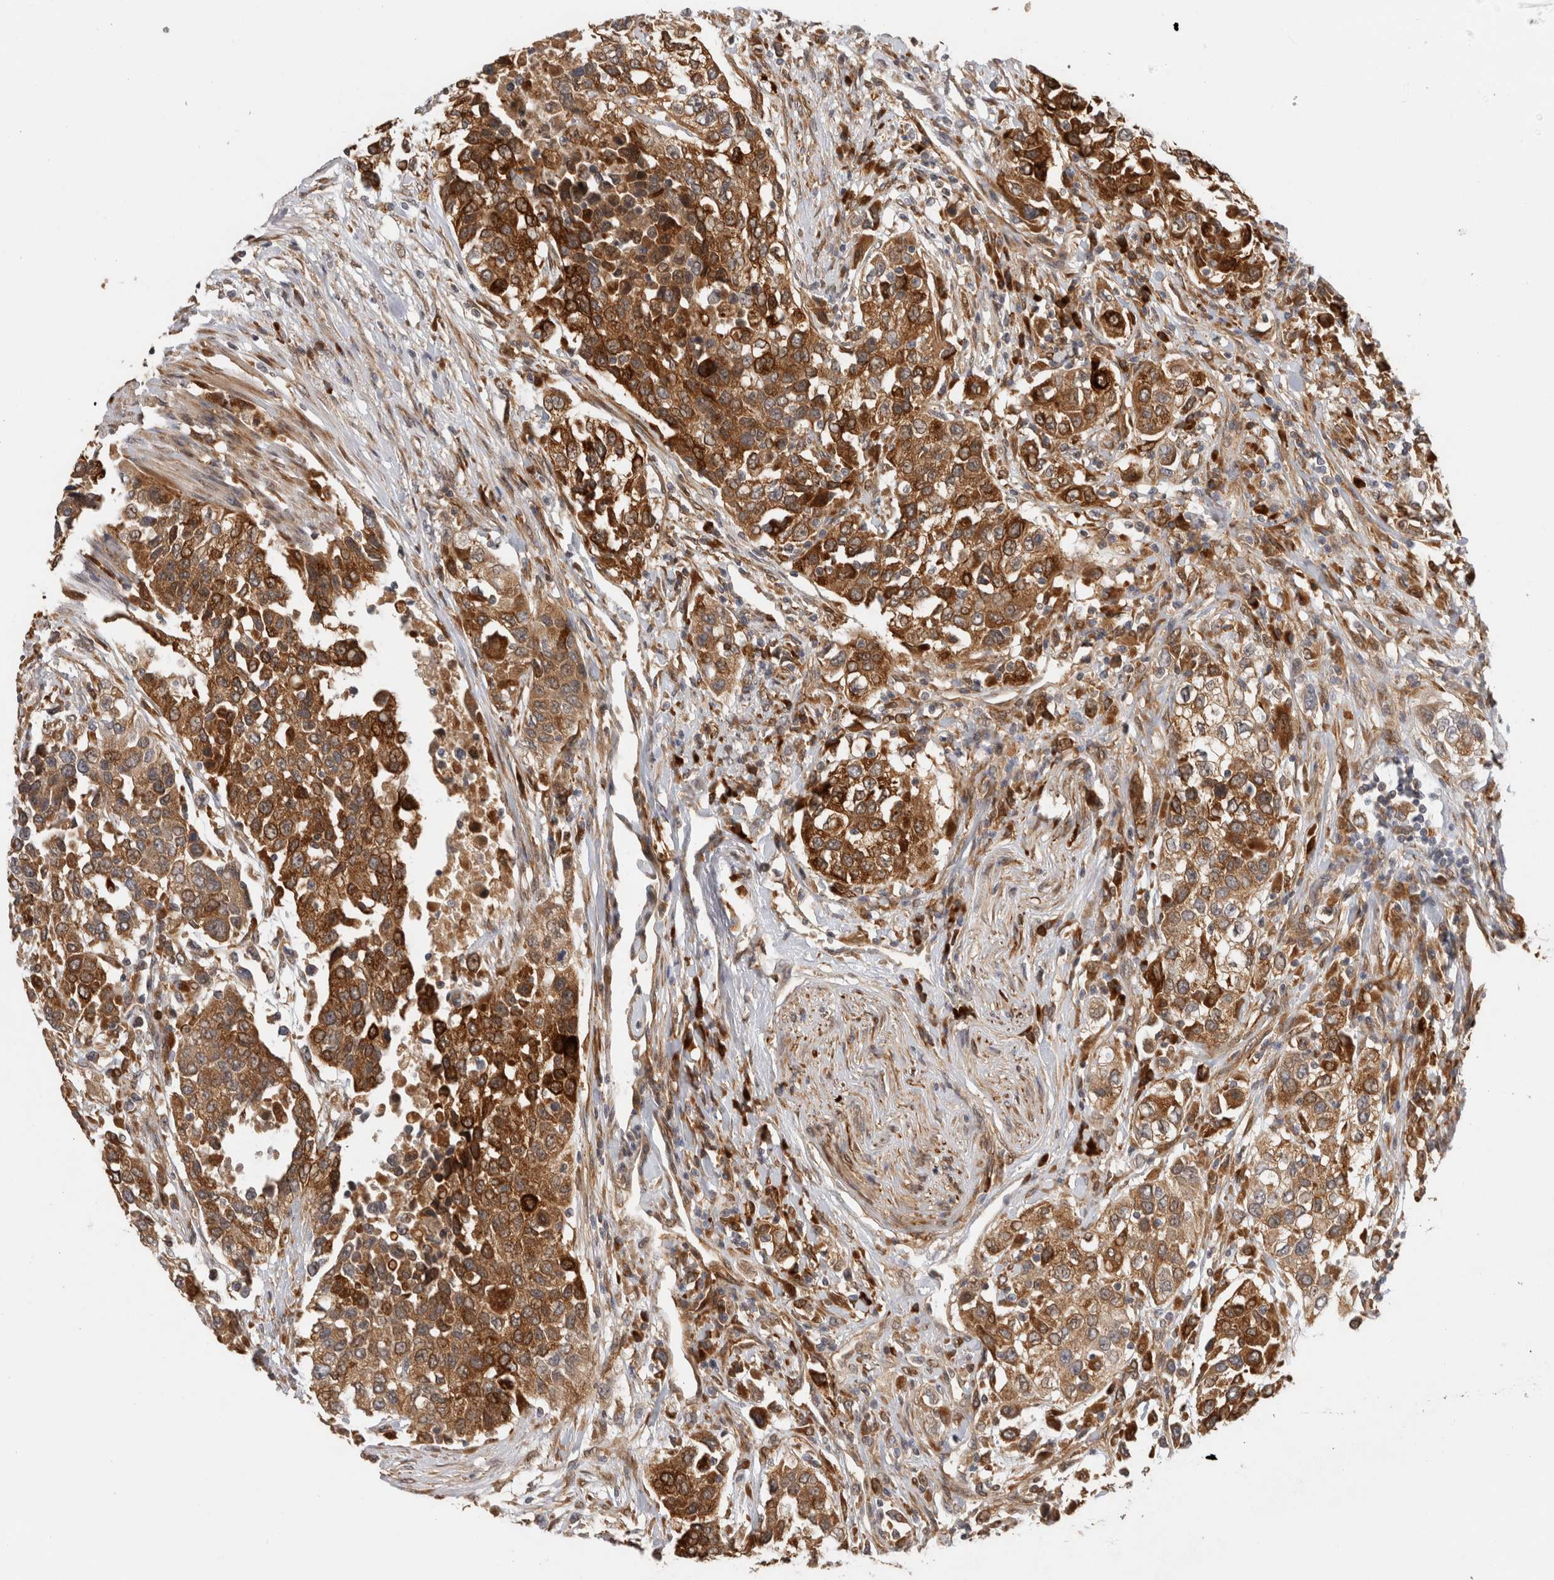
{"staining": {"intensity": "moderate", "quantity": ">75%", "location": "cytoplasmic/membranous"}, "tissue": "urothelial cancer", "cell_type": "Tumor cells", "image_type": "cancer", "snomed": [{"axis": "morphology", "description": "Urothelial carcinoma, High grade"}, {"axis": "topography", "description": "Urinary bladder"}], "caption": "A histopathology image of urothelial cancer stained for a protein reveals moderate cytoplasmic/membranous brown staining in tumor cells.", "gene": "APOL2", "patient": {"sex": "female", "age": 80}}